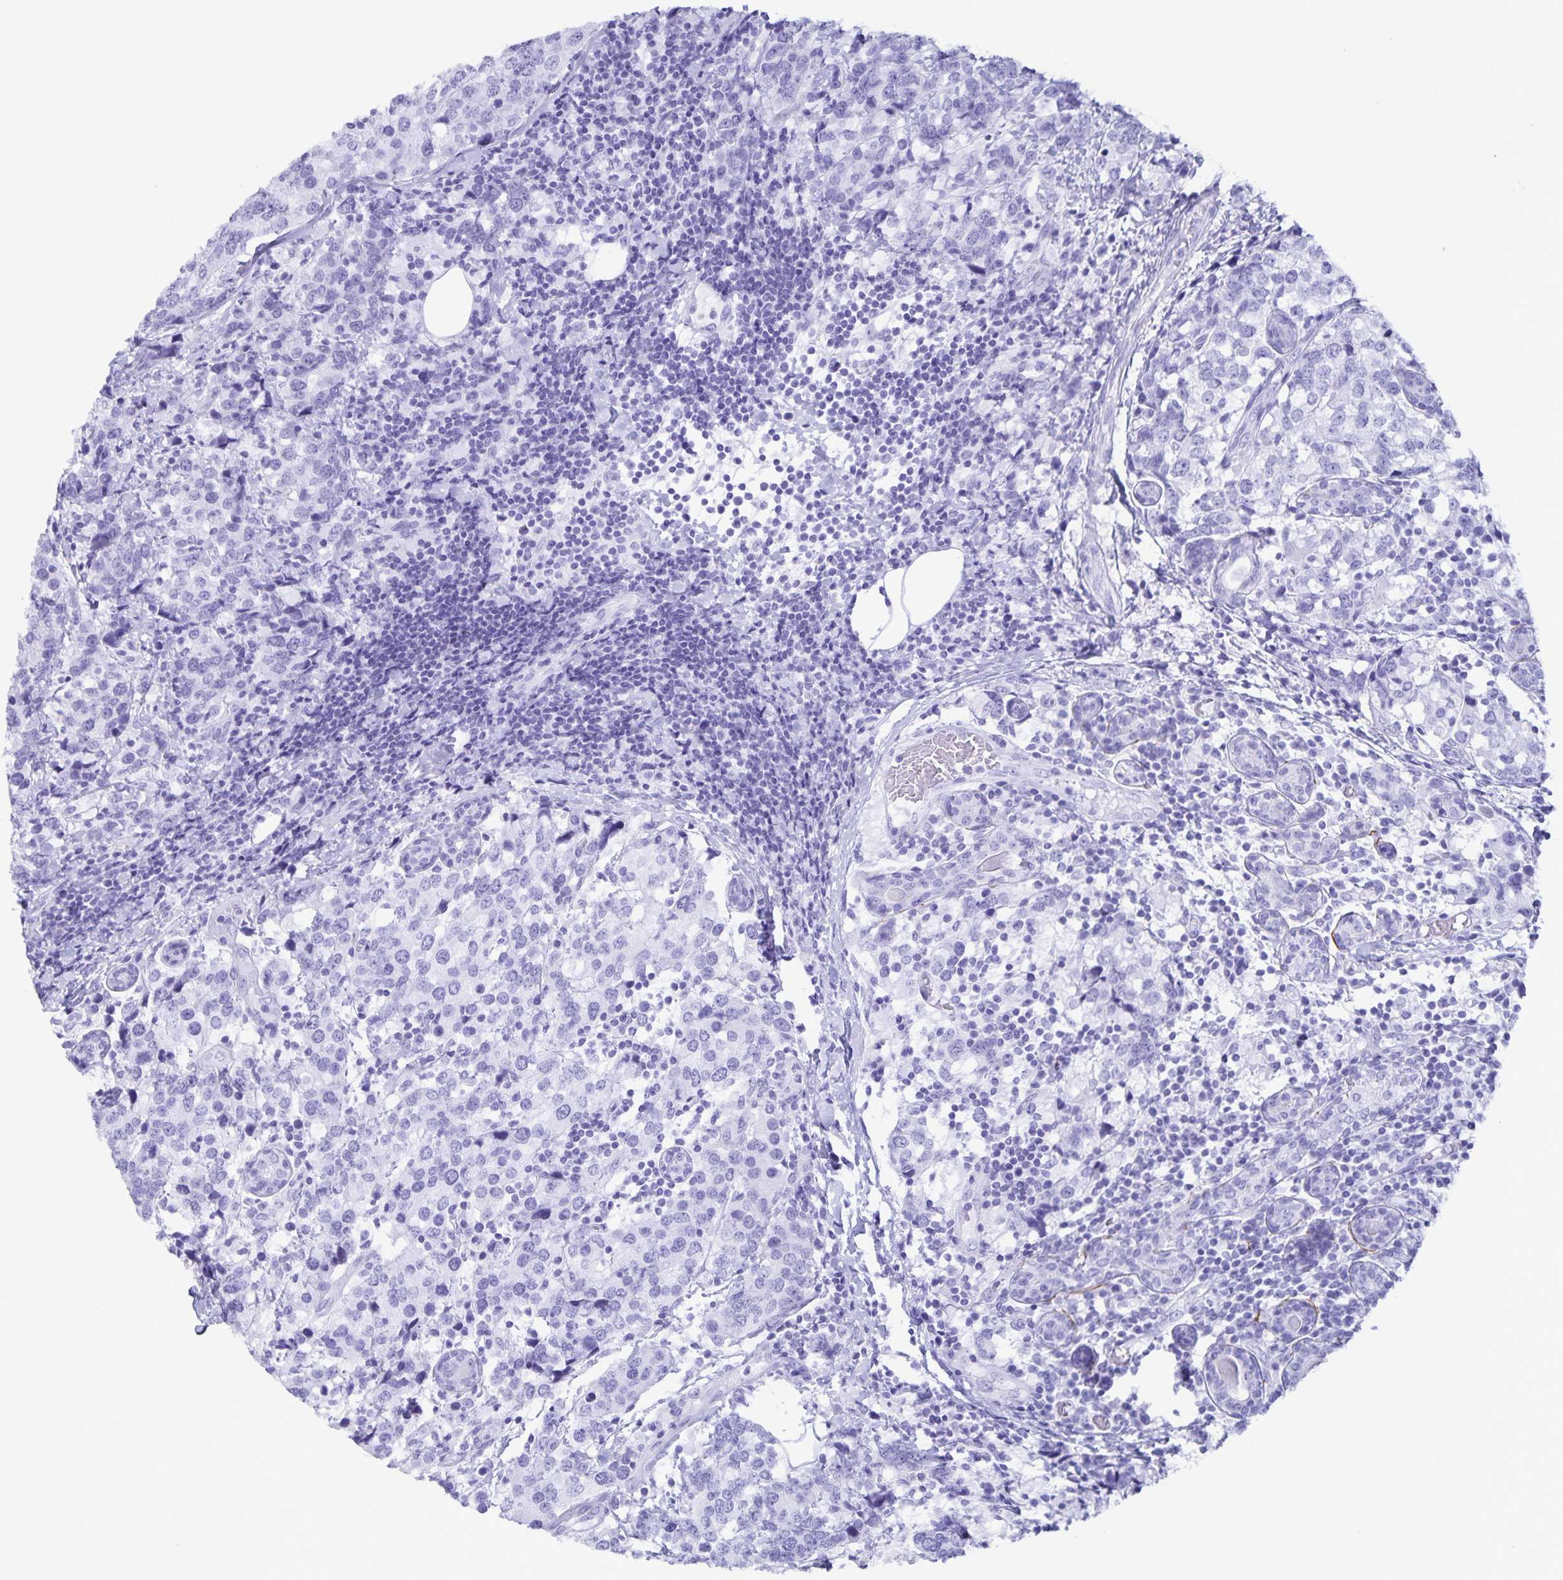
{"staining": {"intensity": "negative", "quantity": "none", "location": "none"}, "tissue": "breast cancer", "cell_type": "Tumor cells", "image_type": "cancer", "snomed": [{"axis": "morphology", "description": "Lobular carcinoma"}, {"axis": "topography", "description": "Breast"}], "caption": "Immunohistochemistry (IHC) of breast lobular carcinoma shows no staining in tumor cells. The staining was performed using DAB to visualize the protein expression in brown, while the nuclei were stained in blue with hematoxylin (Magnification: 20x).", "gene": "AQP4", "patient": {"sex": "female", "age": 59}}